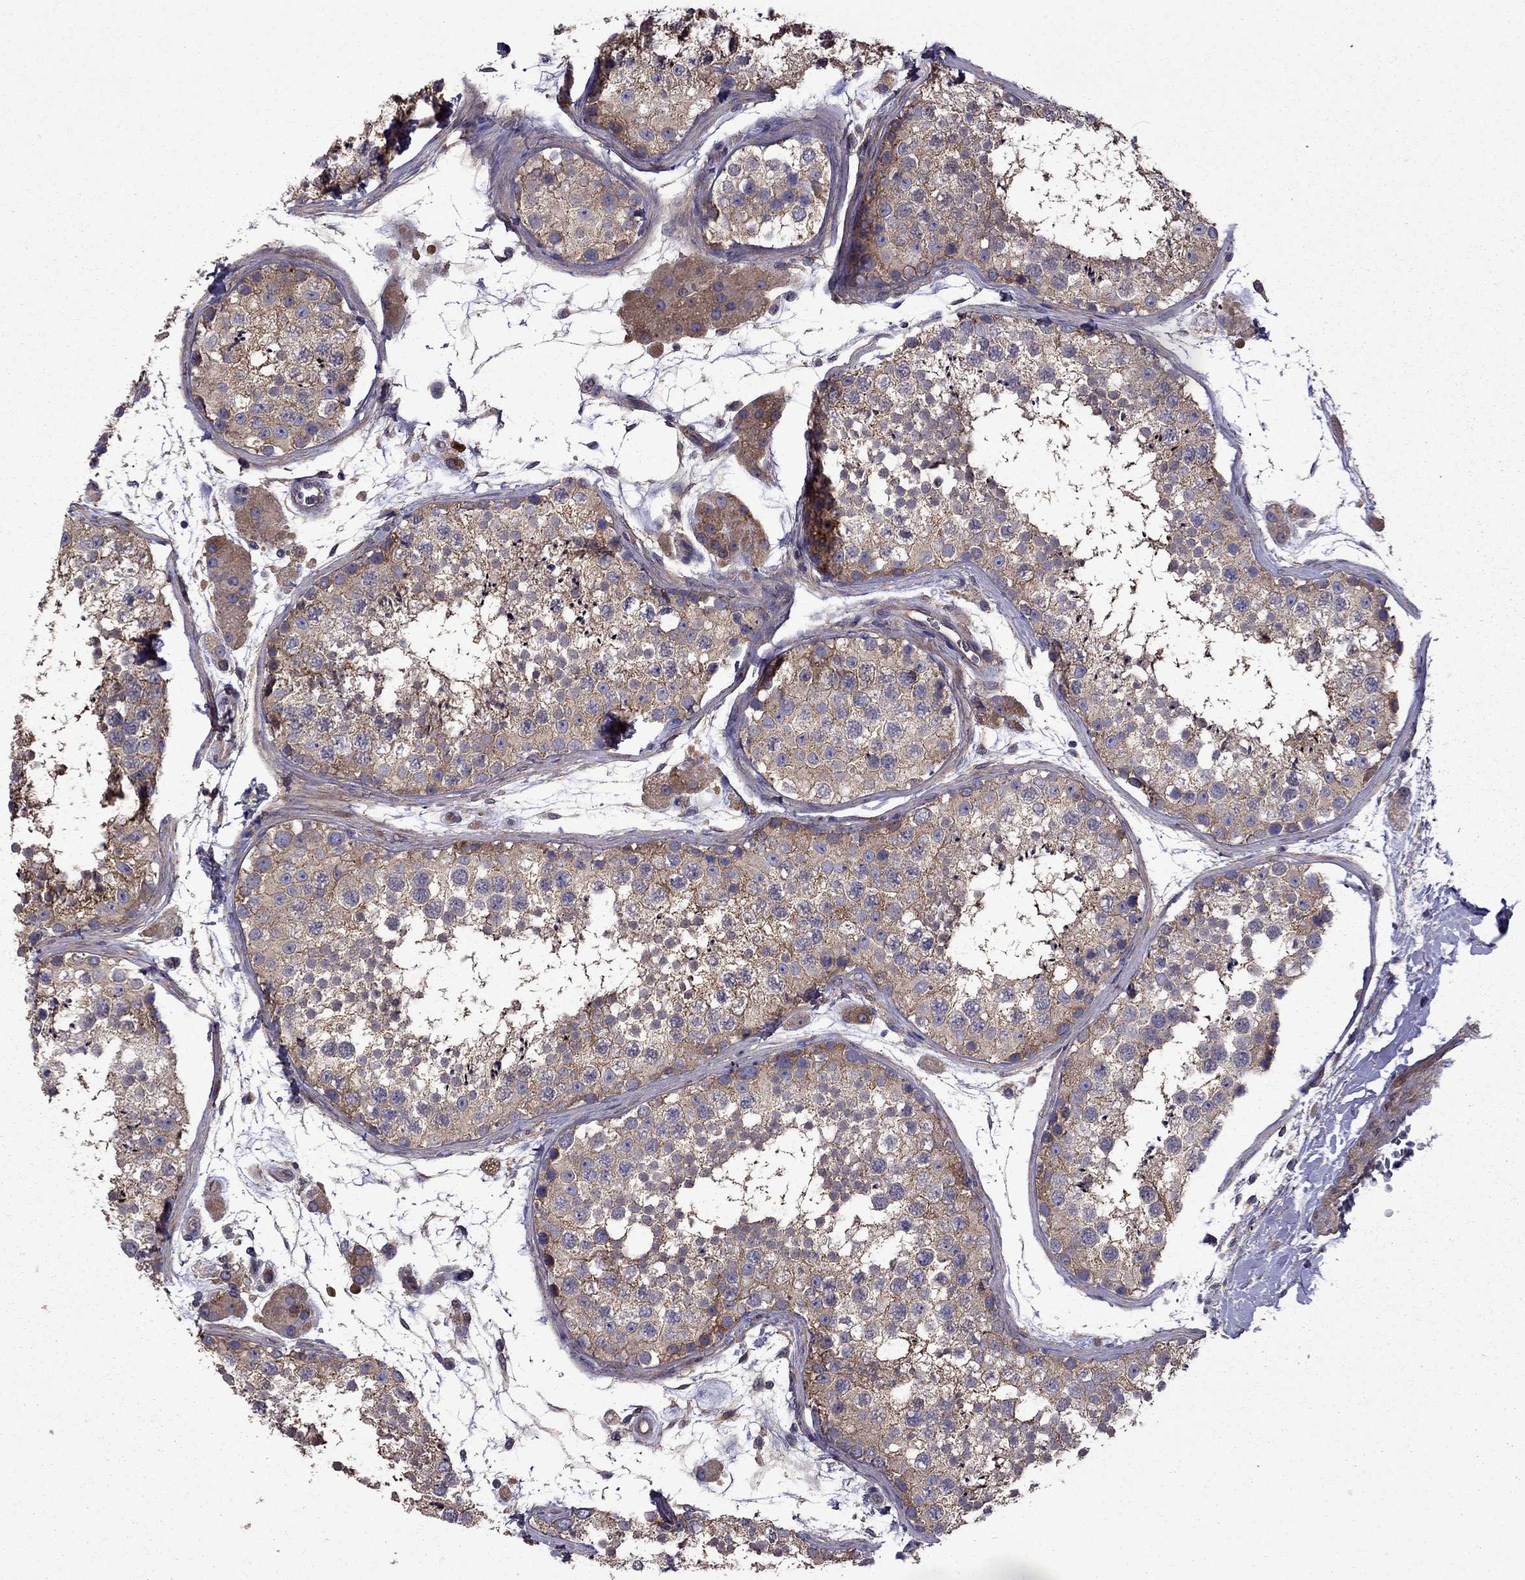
{"staining": {"intensity": "moderate", "quantity": ">75%", "location": "cytoplasmic/membranous"}, "tissue": "testis", "cell_type": "Cells in seminiferous ducts", "image_type": "normal", "snomed": [{"axis": "morphology", "description": "Normal tissue, NOS"}, {"axis": "topography", "description": "Testis"}], "caption": "Protein analysis of normal testis displays moderate cytoplasmic/membranous expression in about >75% of cells in seminiferous ducts.", "gene": "ITGB1", "patient": {"sex": "male", "age": 41}}